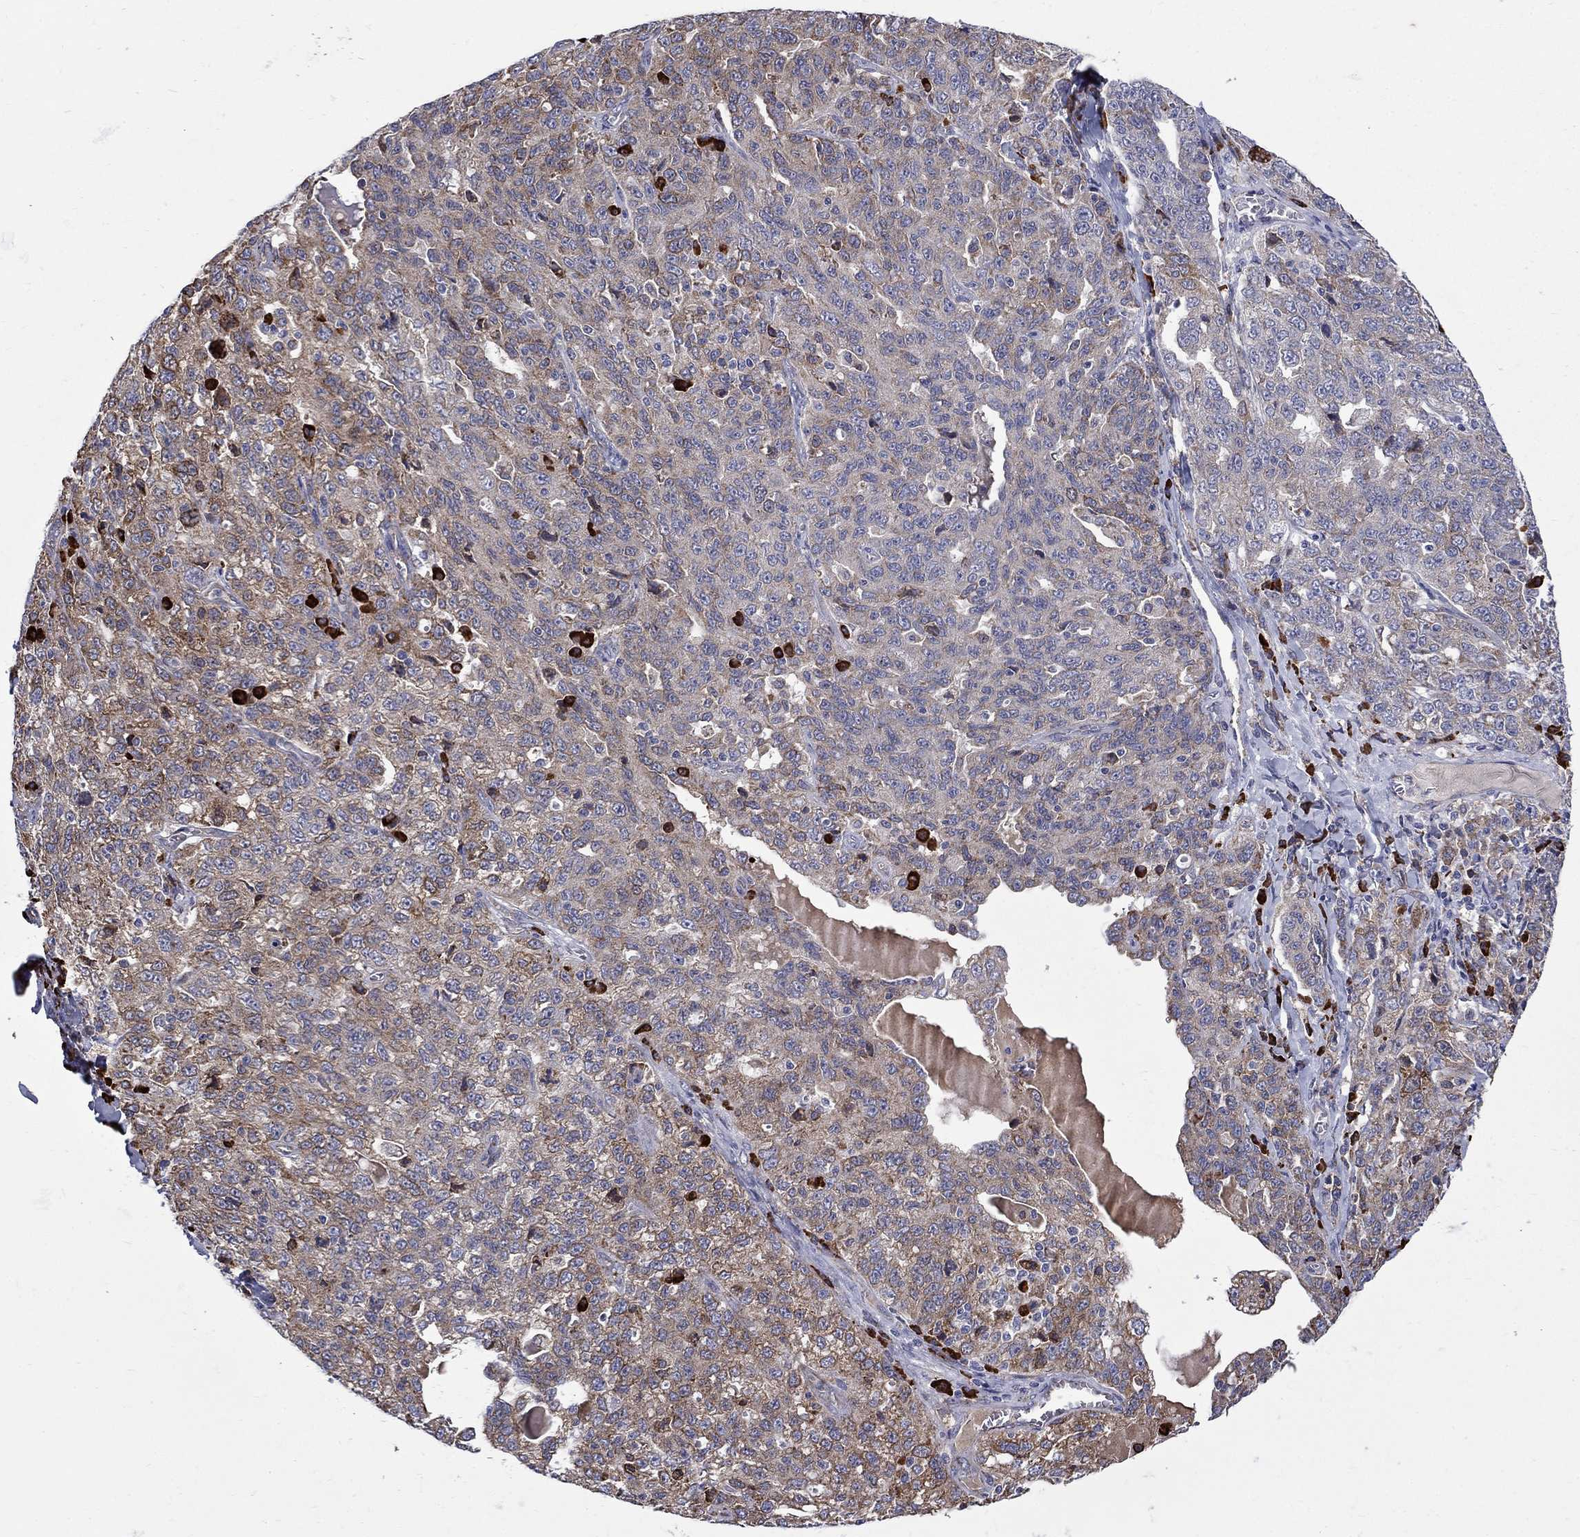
{"staining": {"intensity": "moderate", "quantity": "25%-75%", "location": "cytoplasmic/membranous"}, "tissue": "ovarian cancer", "cell_type": "Tumor cells", "image_type": "cancer", "snomed": [{"axis": "morphology", "description": "Cystadenocarcinoma, serous, NOS"}, {"axis": "topography", "description": "Ovary"}], "caption": "This photomicrograph displays ovarian cancer (serous cystadenocarcinoma) stained with immunohistochemistry (IHC) to label a protein in brown. The cytoplasmic/membranous of tumor cells show moderate positivity for the protein. Nuclei are counter-stained blue.", "gene": "ASNS", "patient": {"sex": "female", "age": 71}}